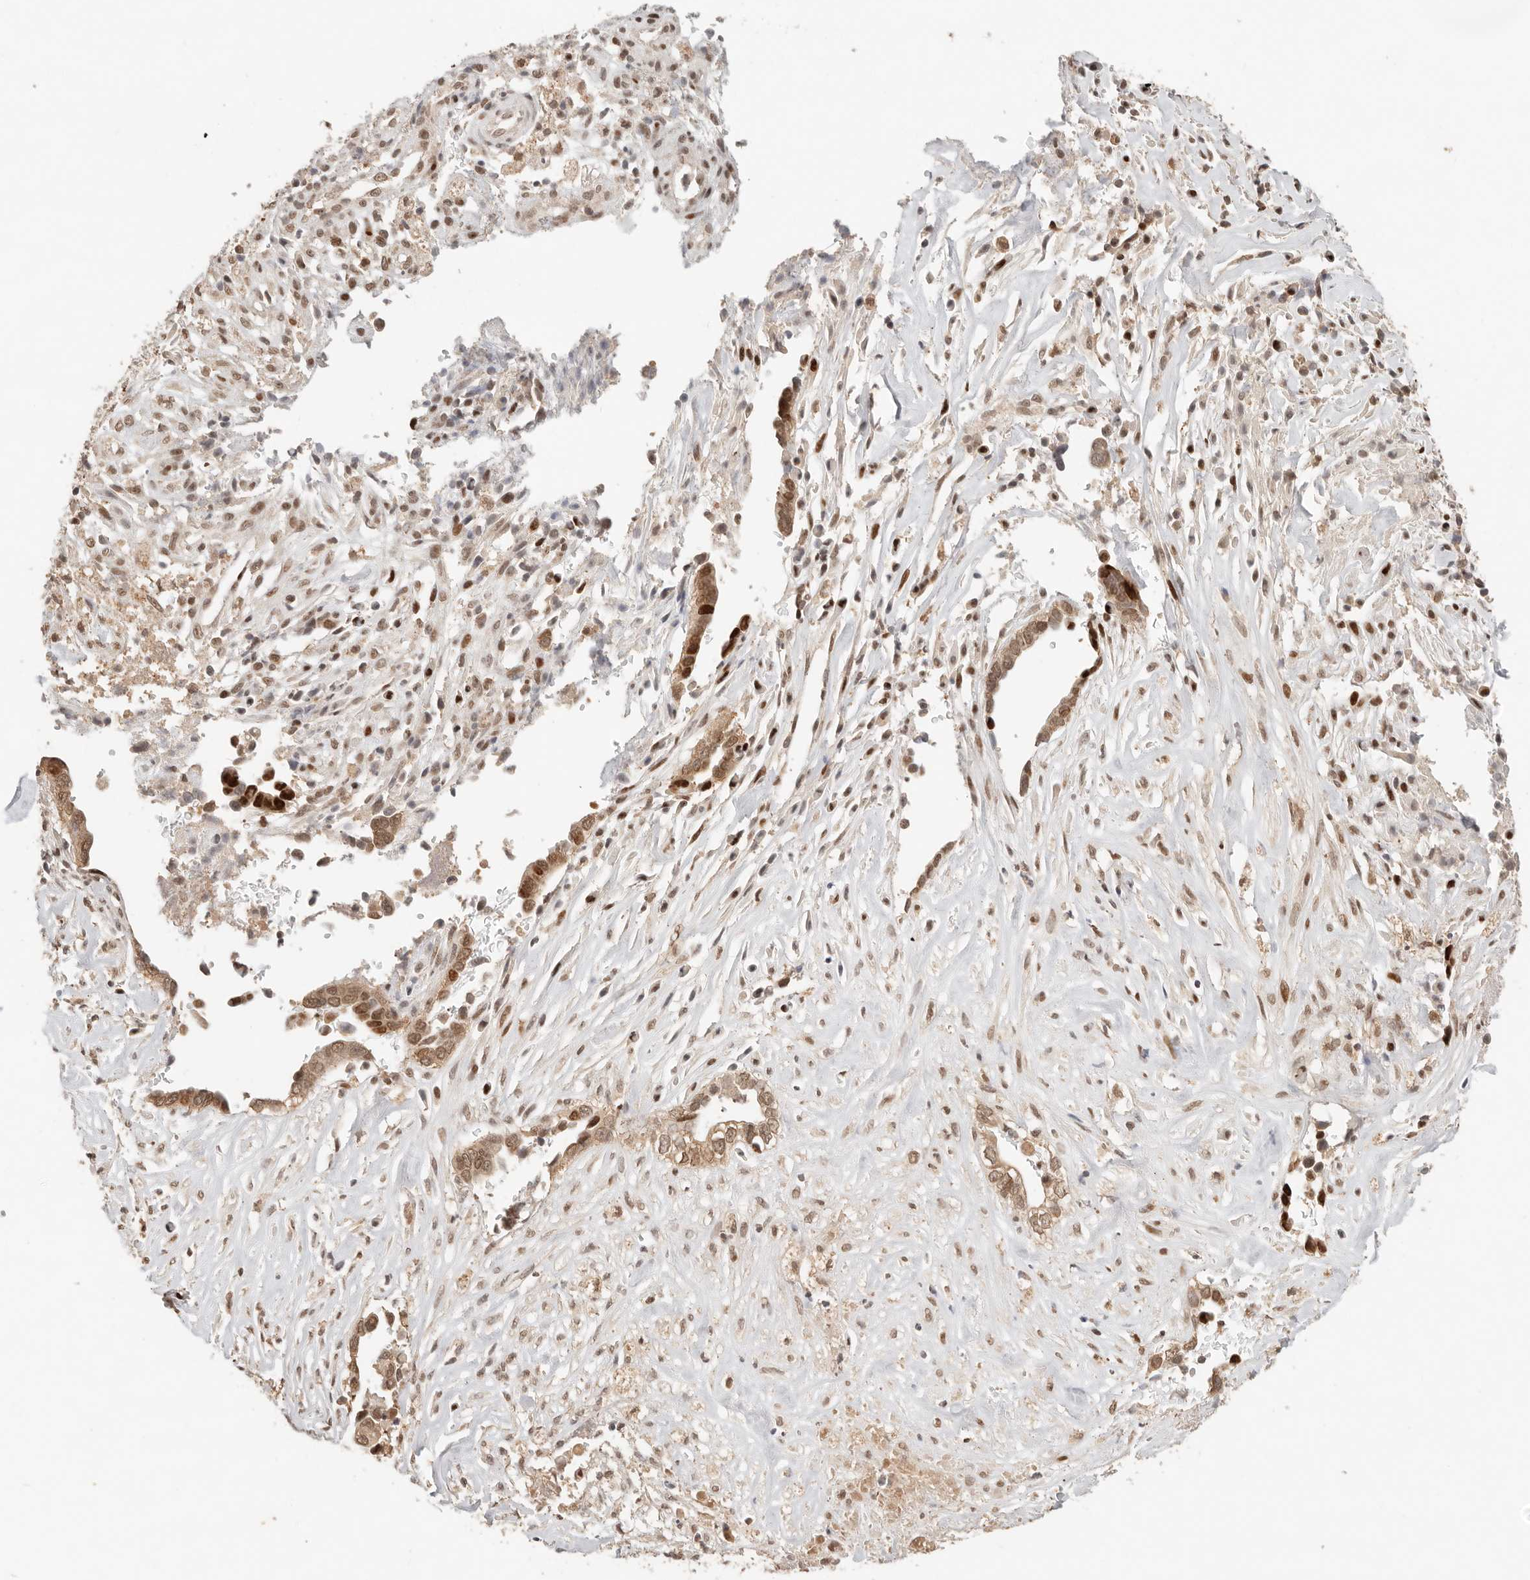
{"staining": {"intensity": "moderate", "quantity": ">75%", "location": "nuclear"}, "tissue": "liver cancer", "cell_type": "Tumor cells", "image_type": "cancer", "snomed": [{"axis": "morphology", "description": "Cholangiocarcinoma"}, {"axis": "topography", "description": "Liver"}], "caption": "IHC of human liver cancer exhibits medium levels of moderate nuclear staining in about >75% of tumor cells.", "gene": "NPAS2", "patient": {"sex": "female", "age": 79}}